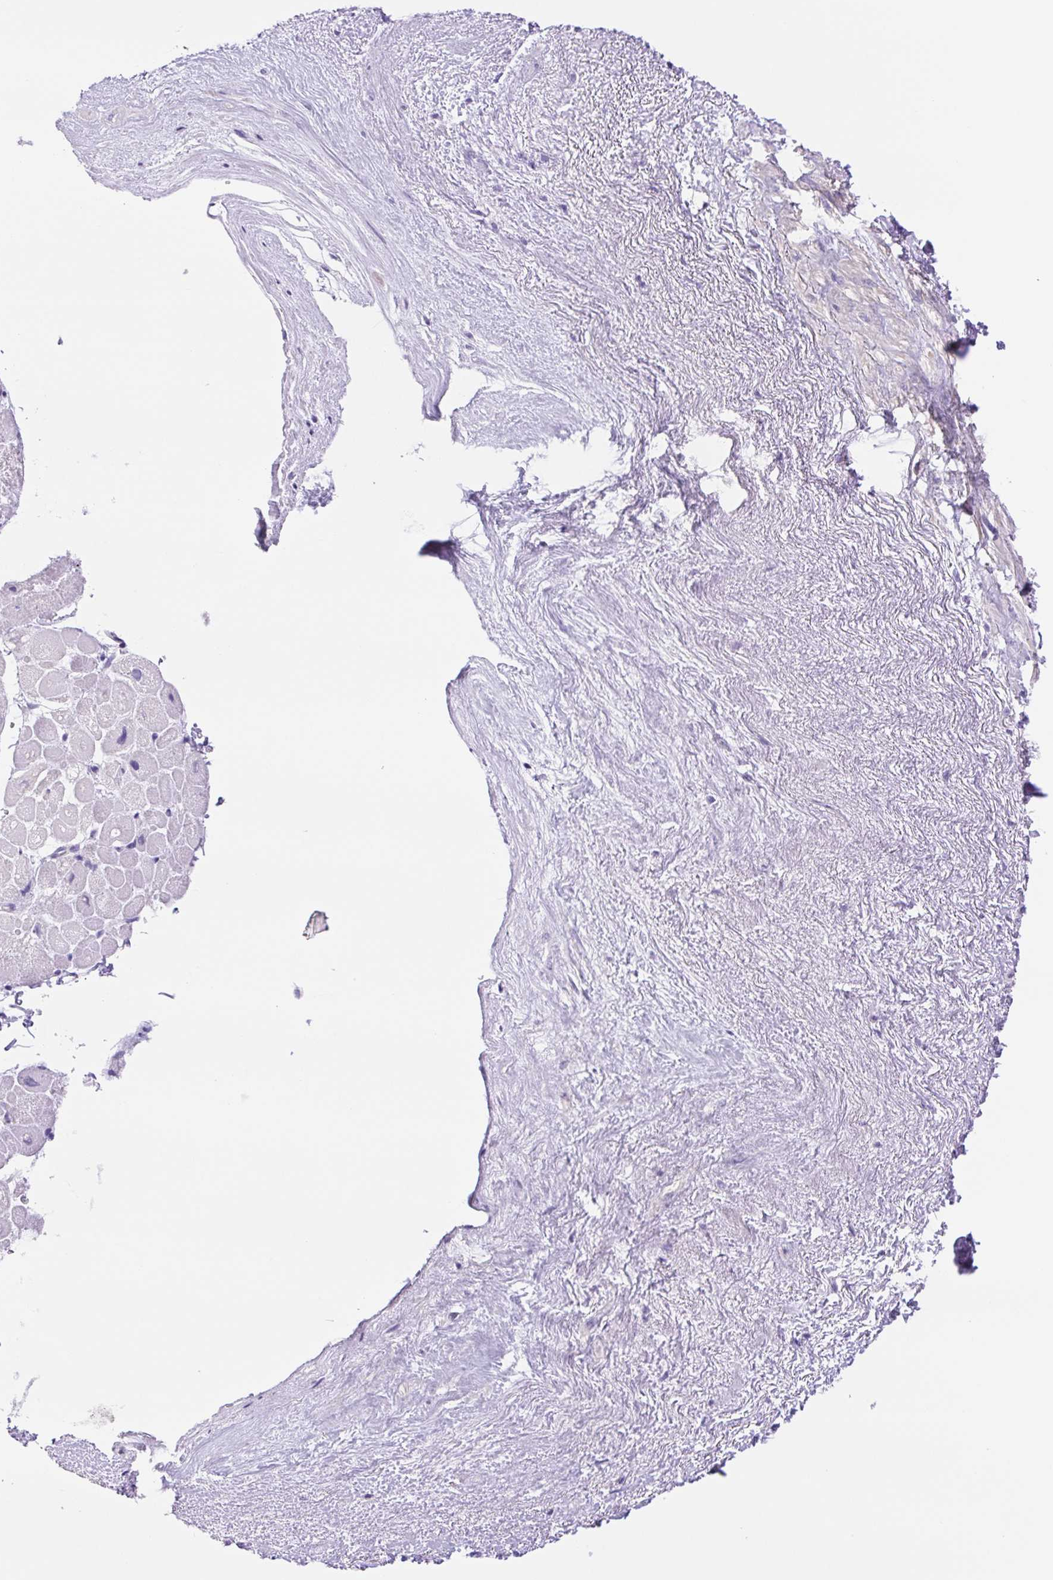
{"staining": {"intensity": "negative", "quantity": "none", "location": "none"}, "tissue": "heart muscle", "cell_type": "Cardiomyocytes", "image_type": "normal", "snomed": [{"axis": "morphology", "description": "Normal tissue, NOS"}, {"axis": "topography", "description": "Heart"}], "caption": "Immunohistochemistry histopathology image of normal human heart muscle stained for a protein (brown), which reveals no expression in cardiomyocytes.", "gene": "CDSN", "patient": {"sex": "male", "age": 62}}